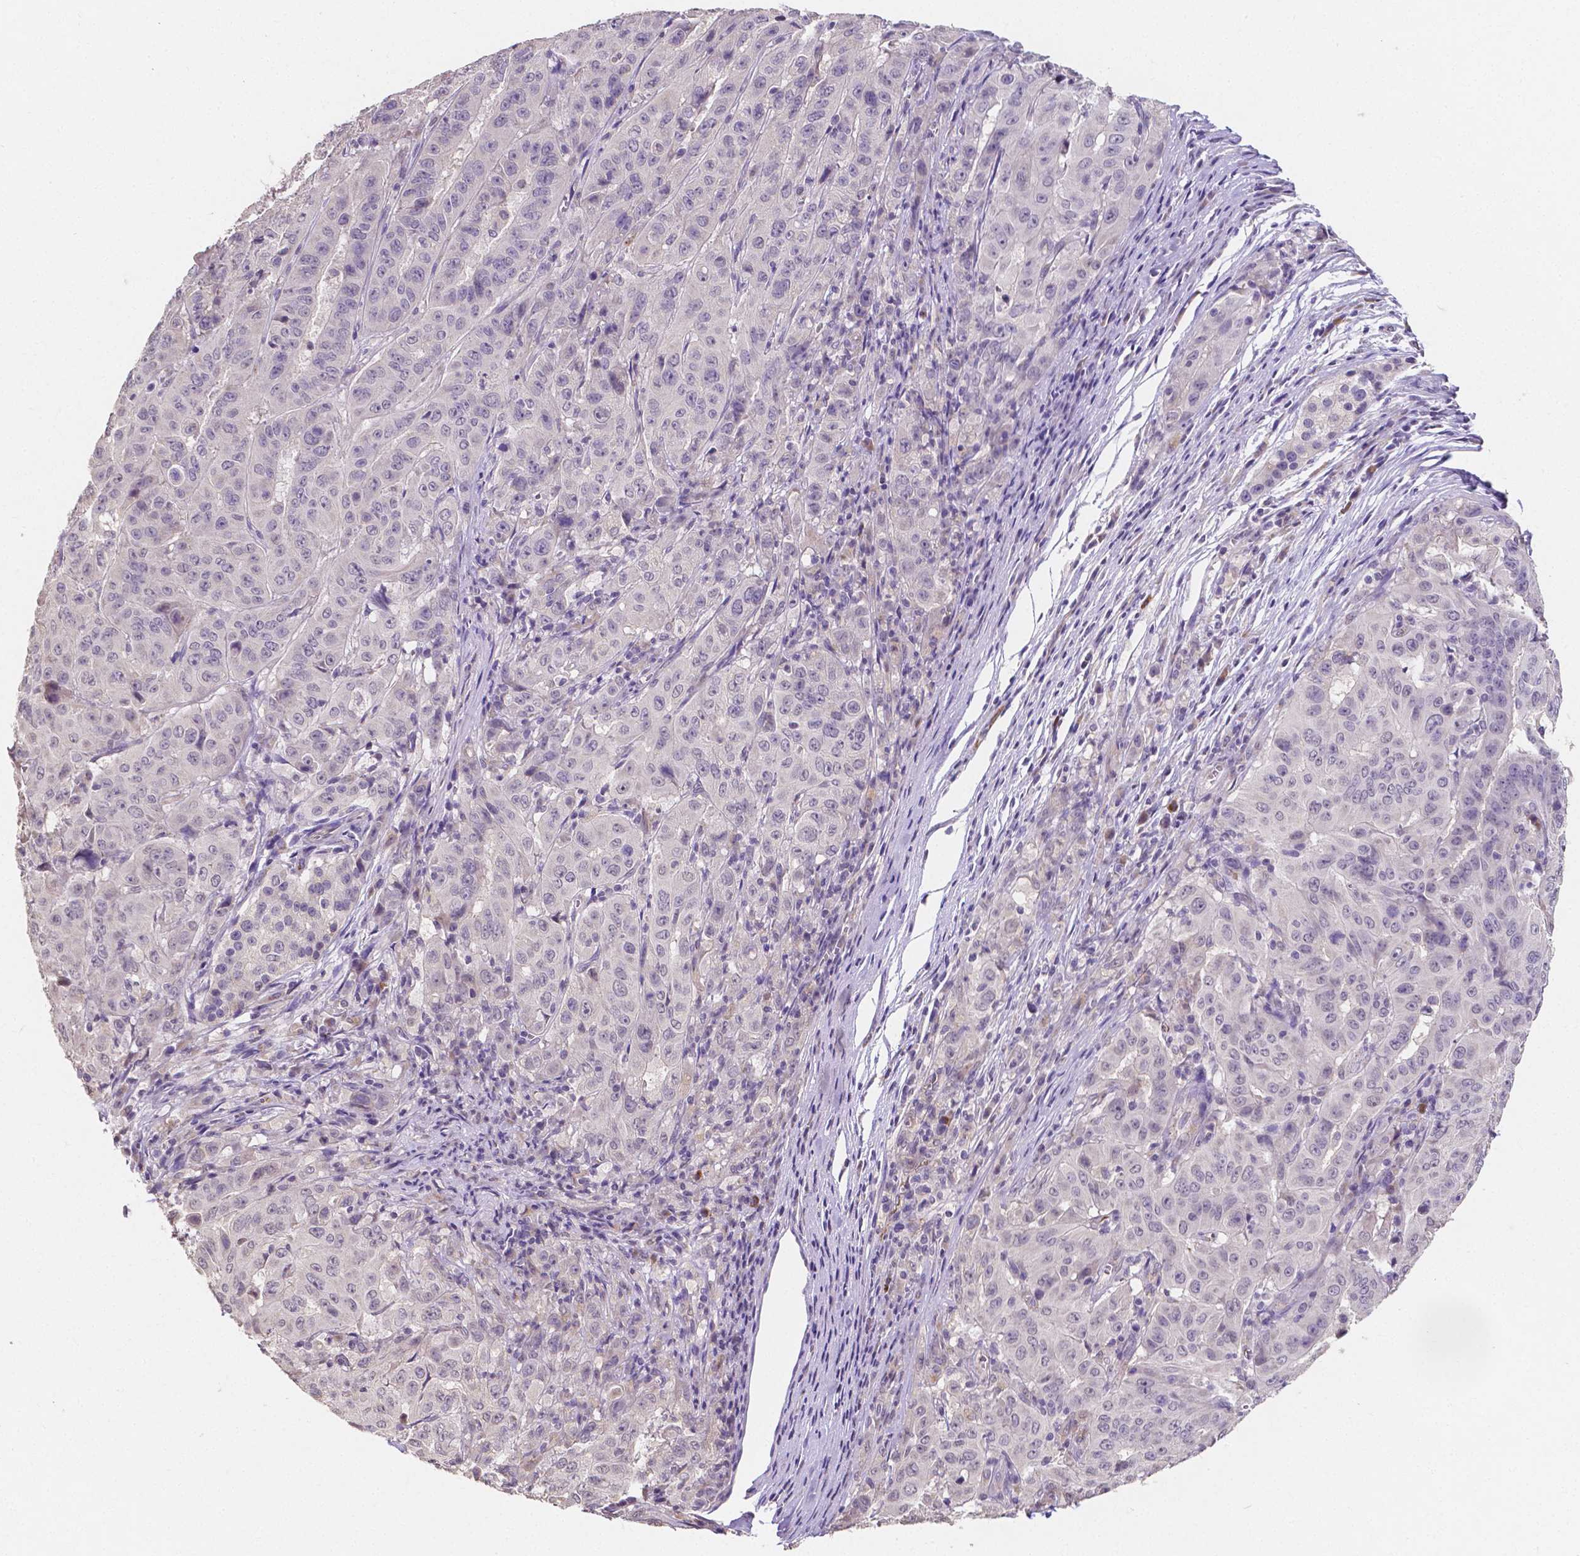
{"staining": {"intensity": "negative", "quantity": "none", "location": "none"}, "tissue": "pancreatic cancer", "cell_type": "Tumor cells", "image_type": "cancer", "snomed": [{"axis": "morphology", "description": "Adenocarcinoma, NOS"}, {"axis": "topography", "description": "Pancreas"}], "caption": "Immunohistochemistry (IHC) photomicrograph of neoplastic tissue: human adenocarcinoma (pancreatic) stained with DAB demonstrates no significant protein positivity in tumor cells.", "gene": "ELAVL2", "patient": {"sex": "male", "age": 63}}